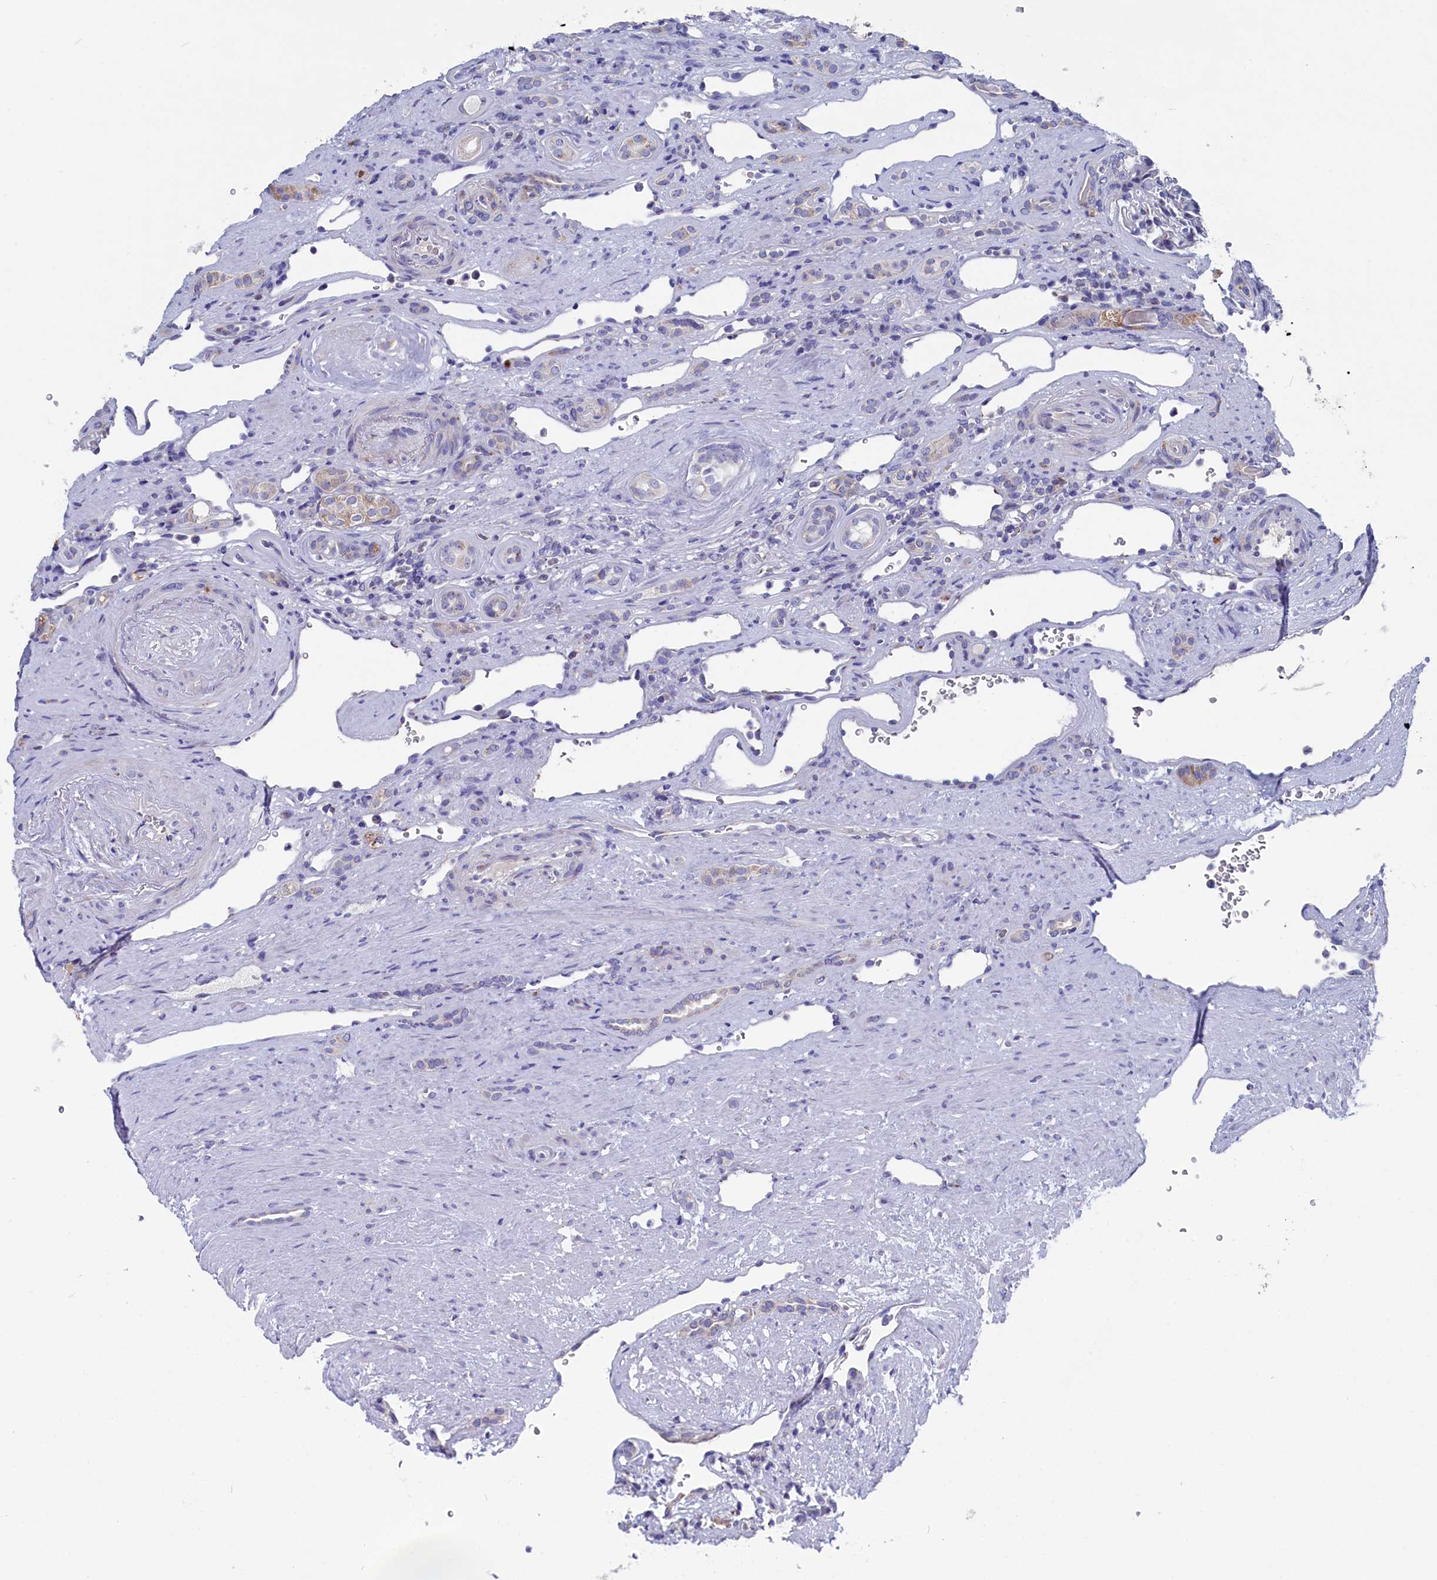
{"staining": {"intensity": "weak", "quantity": "<25%", "location": "cytoplasmic/membranous"}, "tissue": "renal cancer", "cell_type": "Tumor cells", "image_type": "cancer", "snomed": [{"axis": "morphology", "description": "Adenocarcinoma, NOS"}, {"axis": "topography", "description": "Kidney"}], "caption": "Photomicrograph shows no protein staining in tumor cells of renal adenocarcinoma tissue.", "gene": "GPR108", "patient": {"sex": "female", "age": 69}}